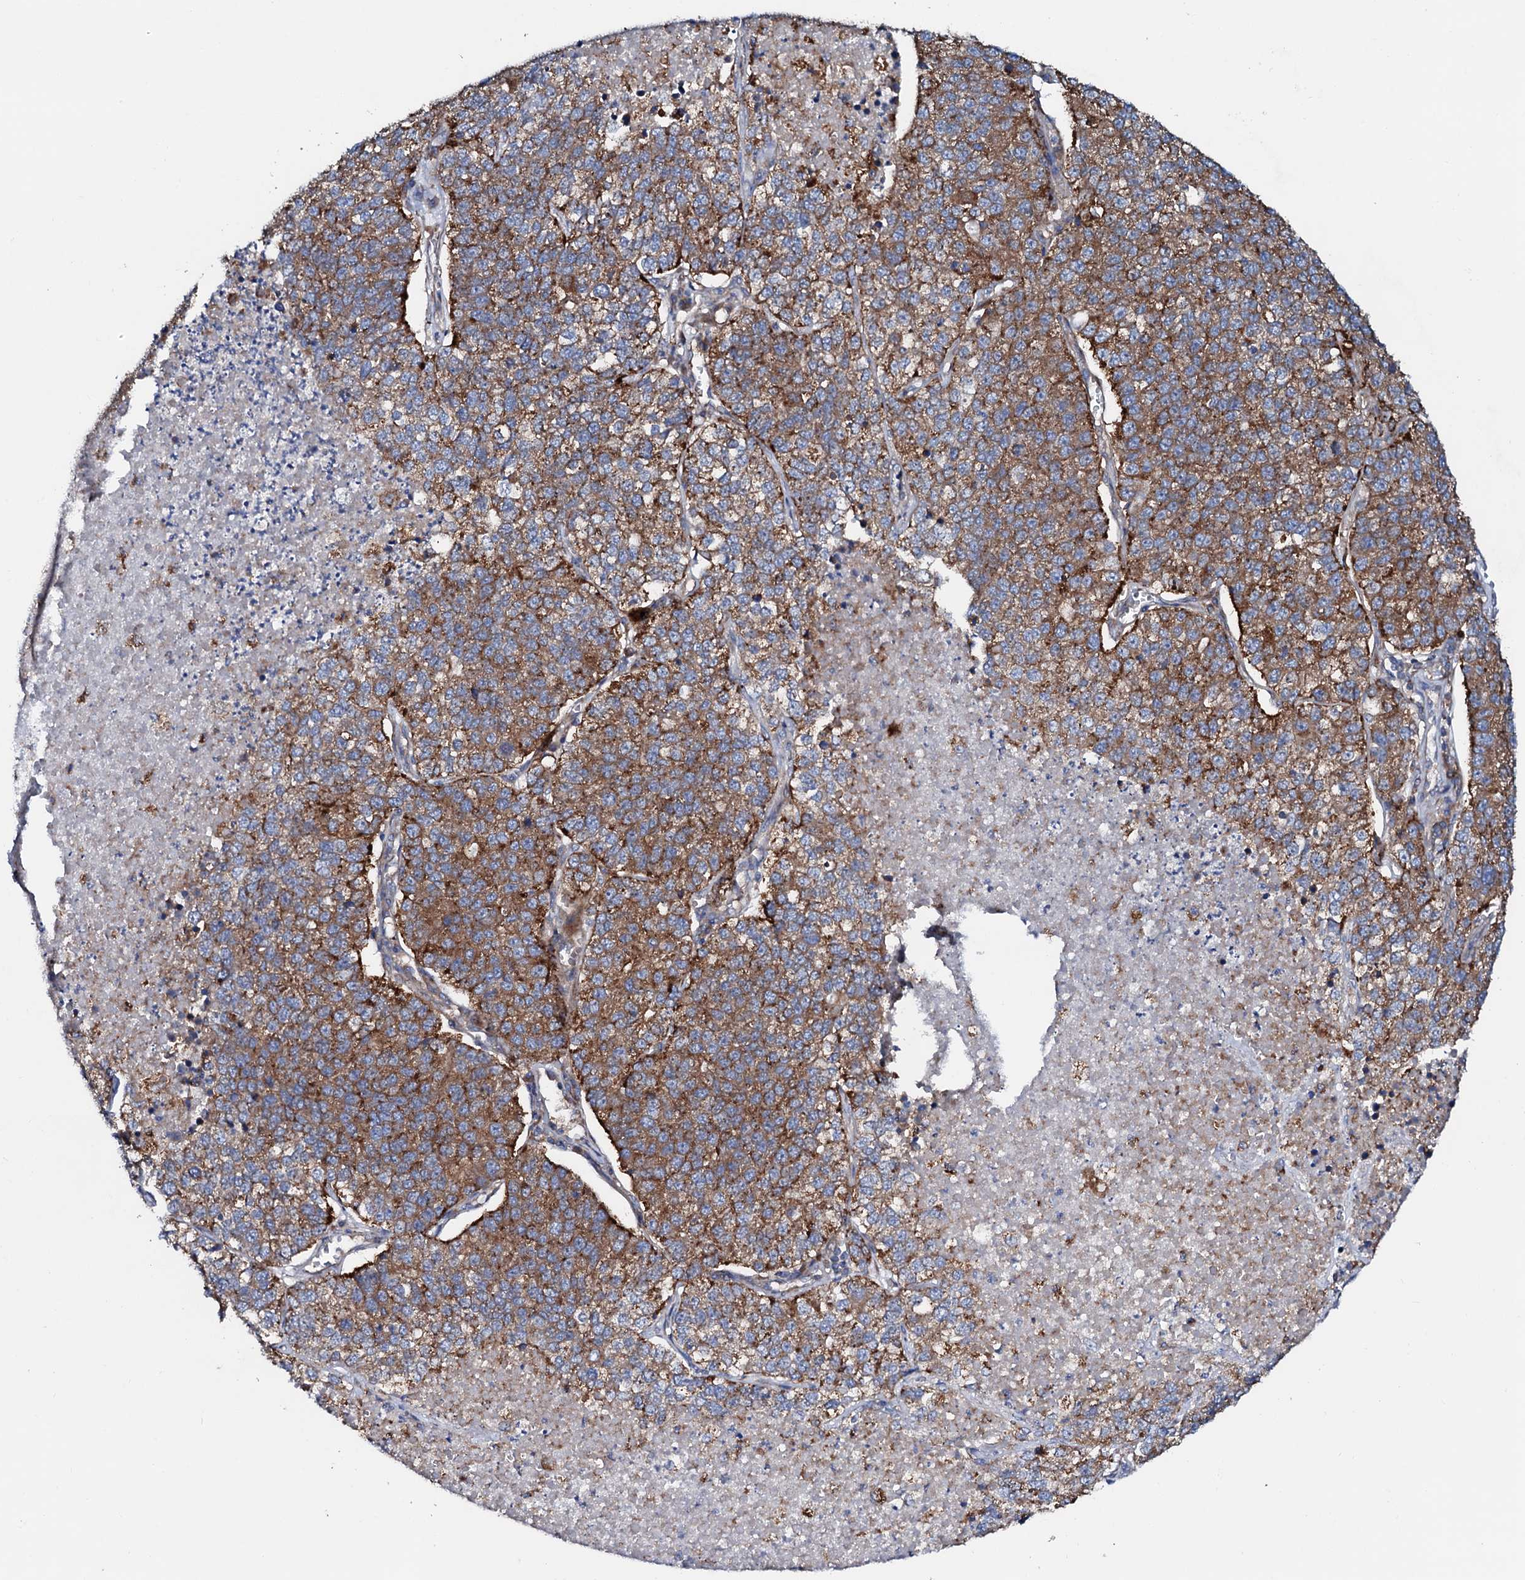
{"staining": {"intensity": "moderate", "quantity": ">75%", "location": "cytoplasmic/membranous"}, "tissue": "lung cancer", "cell_type": "Tumor cells", "image_type": "cancer", "snomed": [{"axis": "morphology", "description": "Adenocarcinoma, NOS"}, {"axis": "topography", "description": "Lung"}], "caption": "Immunohistochemical staining of lung cancer (adenocarcinoma) displays medium levels of moderate cytoplasmic/membranous positivity in approximately >75% of tumor cells. (DAB = brown stain, brightfield microscopy at high magnification).", "gene": "P2RX4", "patient": {"sex": "male", "age": 49}}